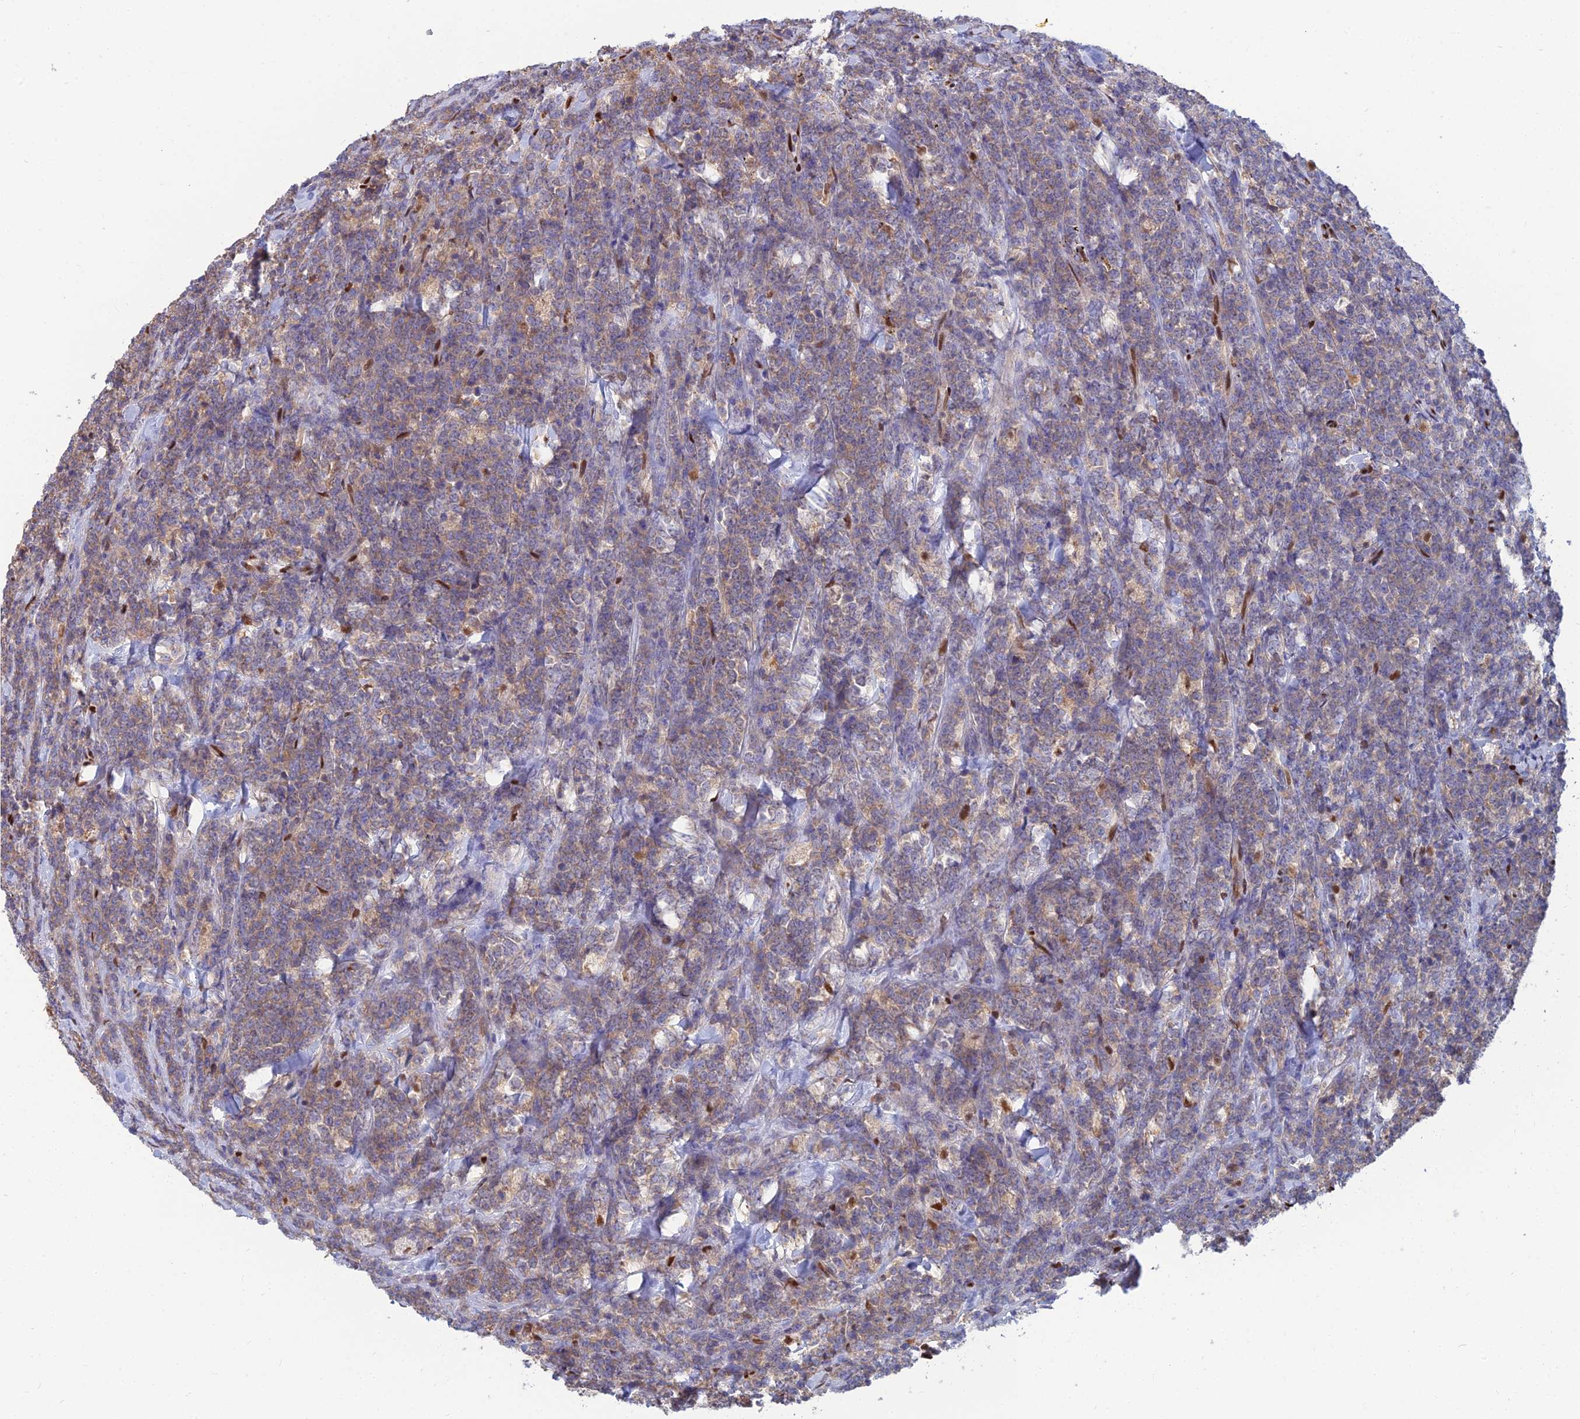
{"staining": {"intensity": "weak", "quantity": "25%-75%", "location": "cytoplasmic/membranous"}, "tissue": "lymphoma", "cell_type": "Tumor cells", "image_type": "cancer", "snomed": [{"axis": "morphology", "description": "Malignant lymphoma, non-Hodgkin's type, High grade"}, {"axis": "topography", "description": "Small intestine"}], "caption": "High-grade malignant lymphoma, non-Hodgkin's type stained with DAB IHC shows low levels of weak cytoplasmic/membranous staining in about 25%-75% of tumor cells. The staining was performed using DAB (3,3'-diaminobenzidine), with brown indicating positive protein expression. Nuclei are stained blue with hematoxylin.", "gene": "DNPEP", "patient": {"sex": "male", "age": 8}}